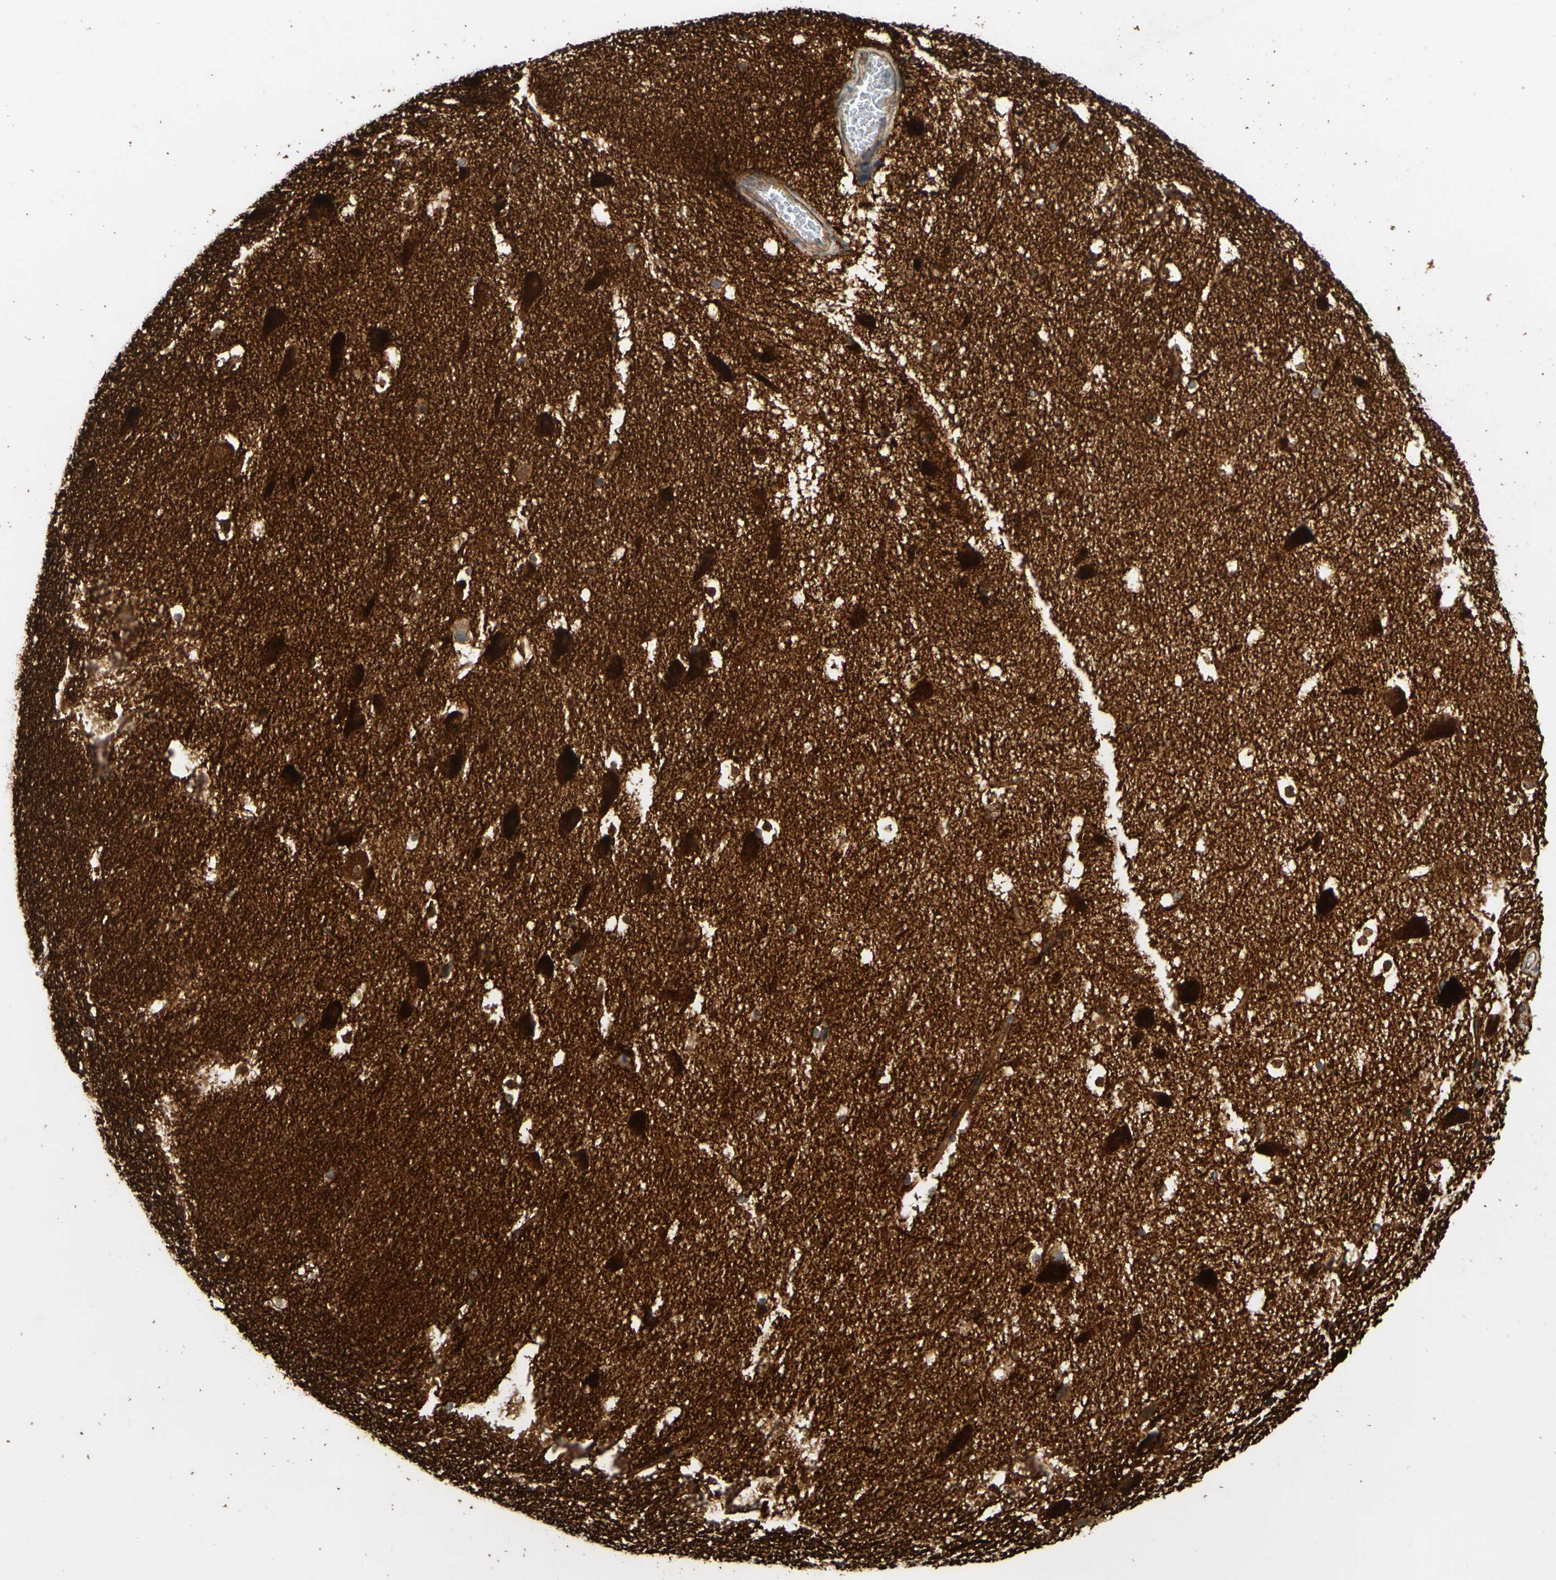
{"staining": {"intensity": "moderate", "quantity": "25%-75%", "location": "cytoplasmic/membranous"}, "tissue": "hippocampus", "cell_type": "Glial cells", "image_type": "normal", "snomed": [{"axis": "morphology", "description": "Normal tissue, NOS"}, {"axis": "topography", "description": "Hippocampus"}], "caption": "This image reveals immunohistochemistry staining of unremarkable human hippocampus, with medium moderate cytoplasmic/membranous positivity in about 25%-75% of glial cells.", "gene": "SPTAN1", "patient": {"sex": "male", "age": 45}}